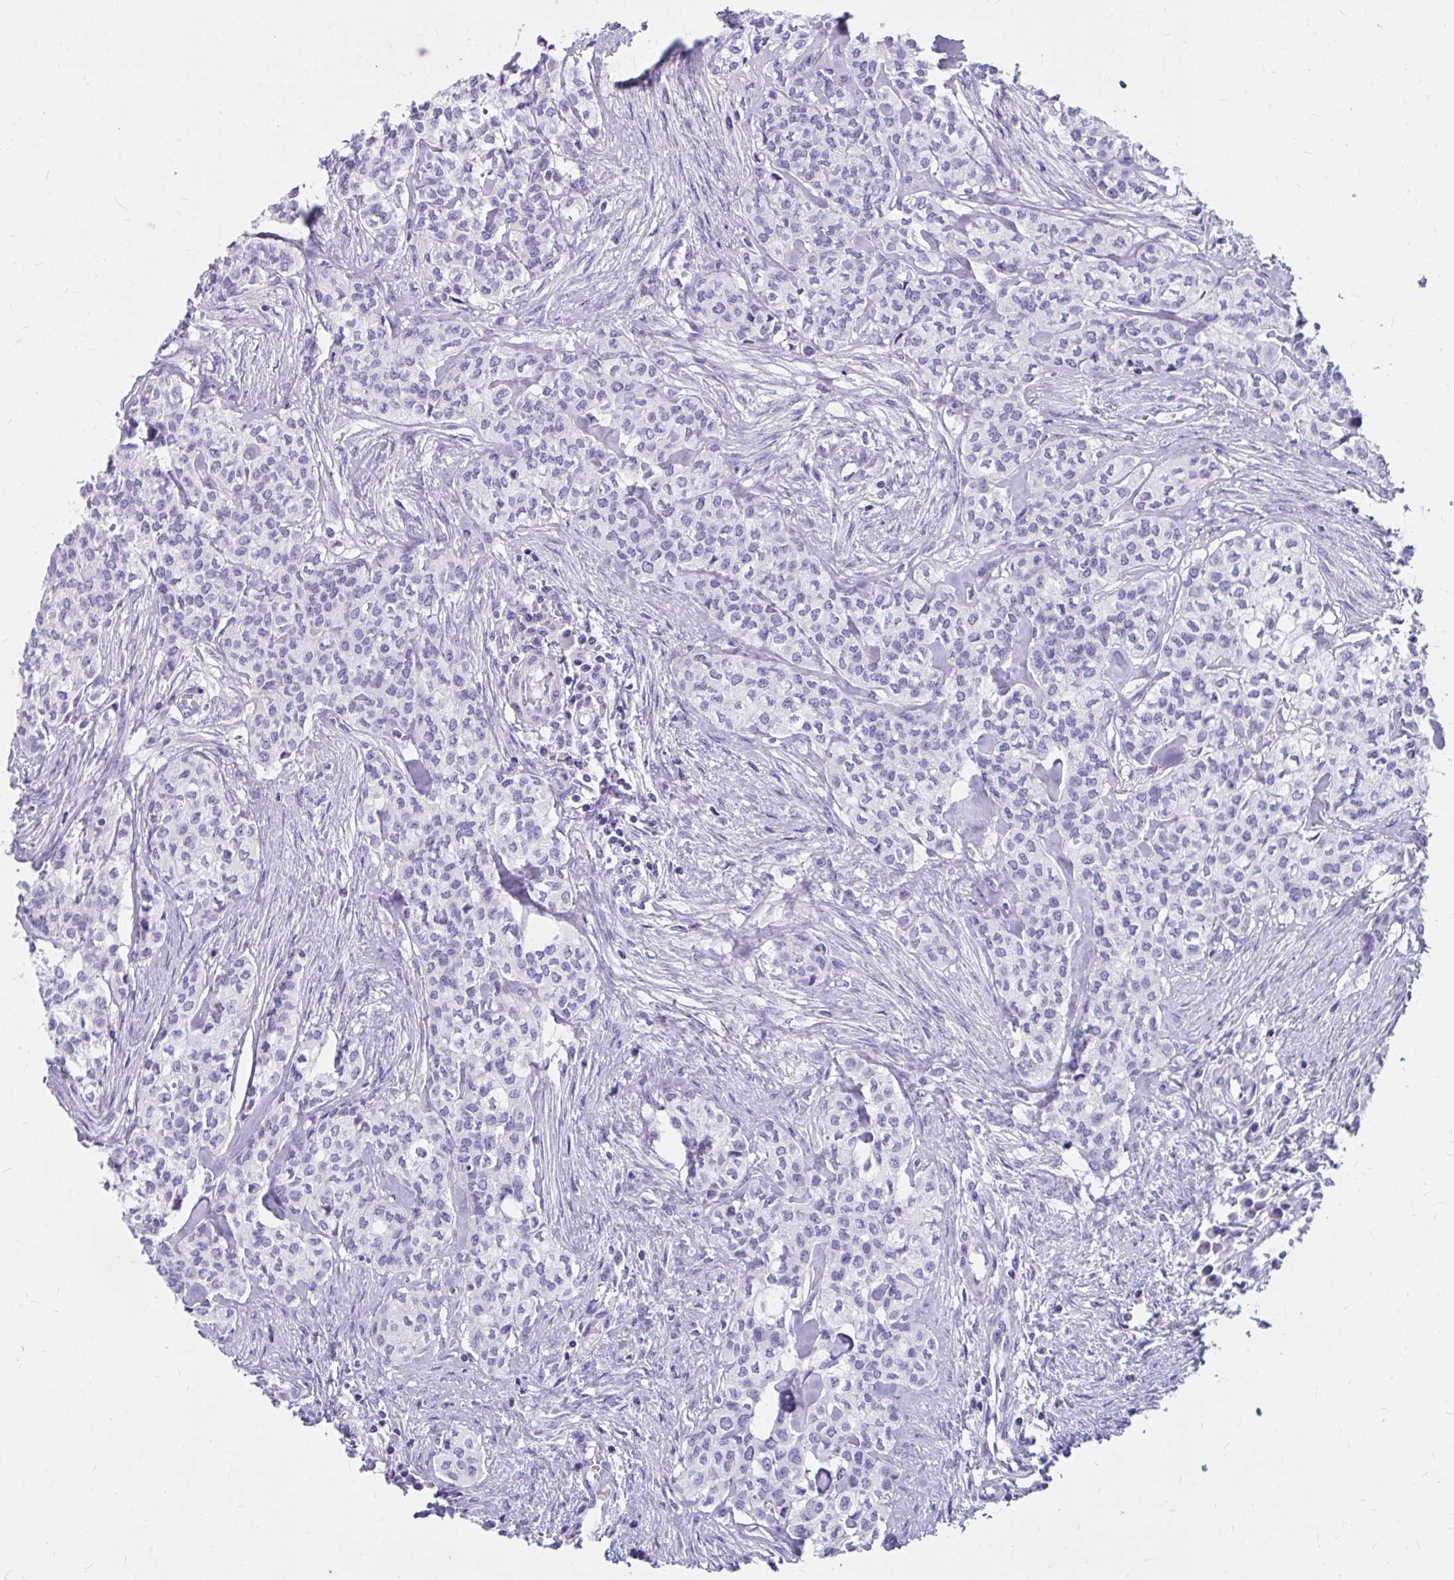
{"staining": {"intensity": "negative", "quantity": "none", "location": "none"}, "tissue": "head and neck cancer", "cell_type": "Tumor cells", "image_type": "cancer", "snomed": [{"axis": "morphology", "description": "Adenocarcinoma, NOS"}, {"axis": "topography", "description": "Head-Neck"}], "caption": "An image of human adenocarcinoma (head and neck) is negative for staining in tumor cells. (Brightfield microscopy of DAB immunohistochemistry at high magnification).", "gene": "DPEP3", "patient": {"sex": "male", "age": 81}}